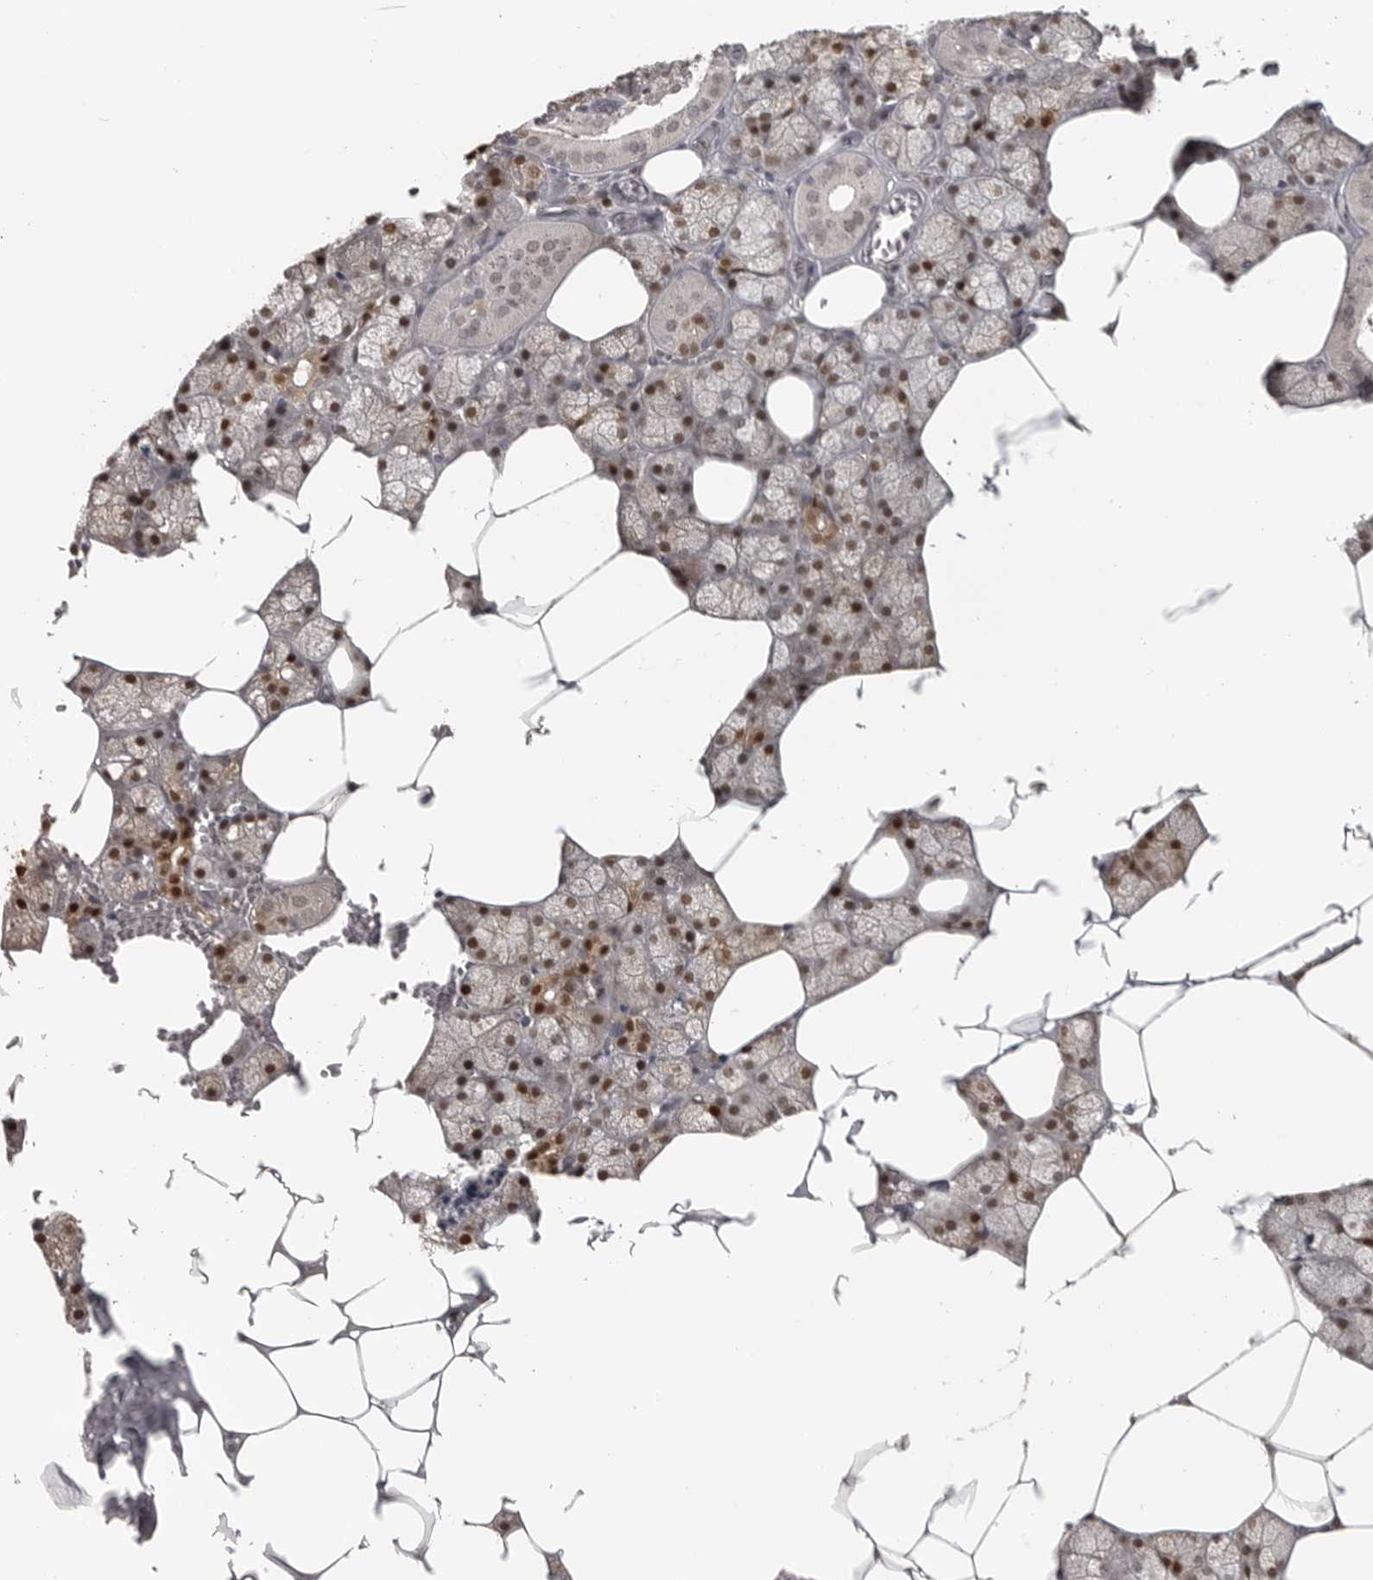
{"staining": {"intensity": "moderate", "quantity": "25%-75%", "location": "nuclear"}, "tissue": "salivary gland", "cell_type": "Glandular cells", "image_type": "normal", "snomed": [{"axis": "morphology", "description": "Normal tissue, NOS"}, {"axis": "topography", "description": "Salivary gland"}], "caption": "Salivary gland stained with immunohistochemistry (IHC) reveals moderate nuclear expression in about 25%-75% of glandular cells.", "gene": "UROD", "patient": {"sex": "male", "age": 62}}